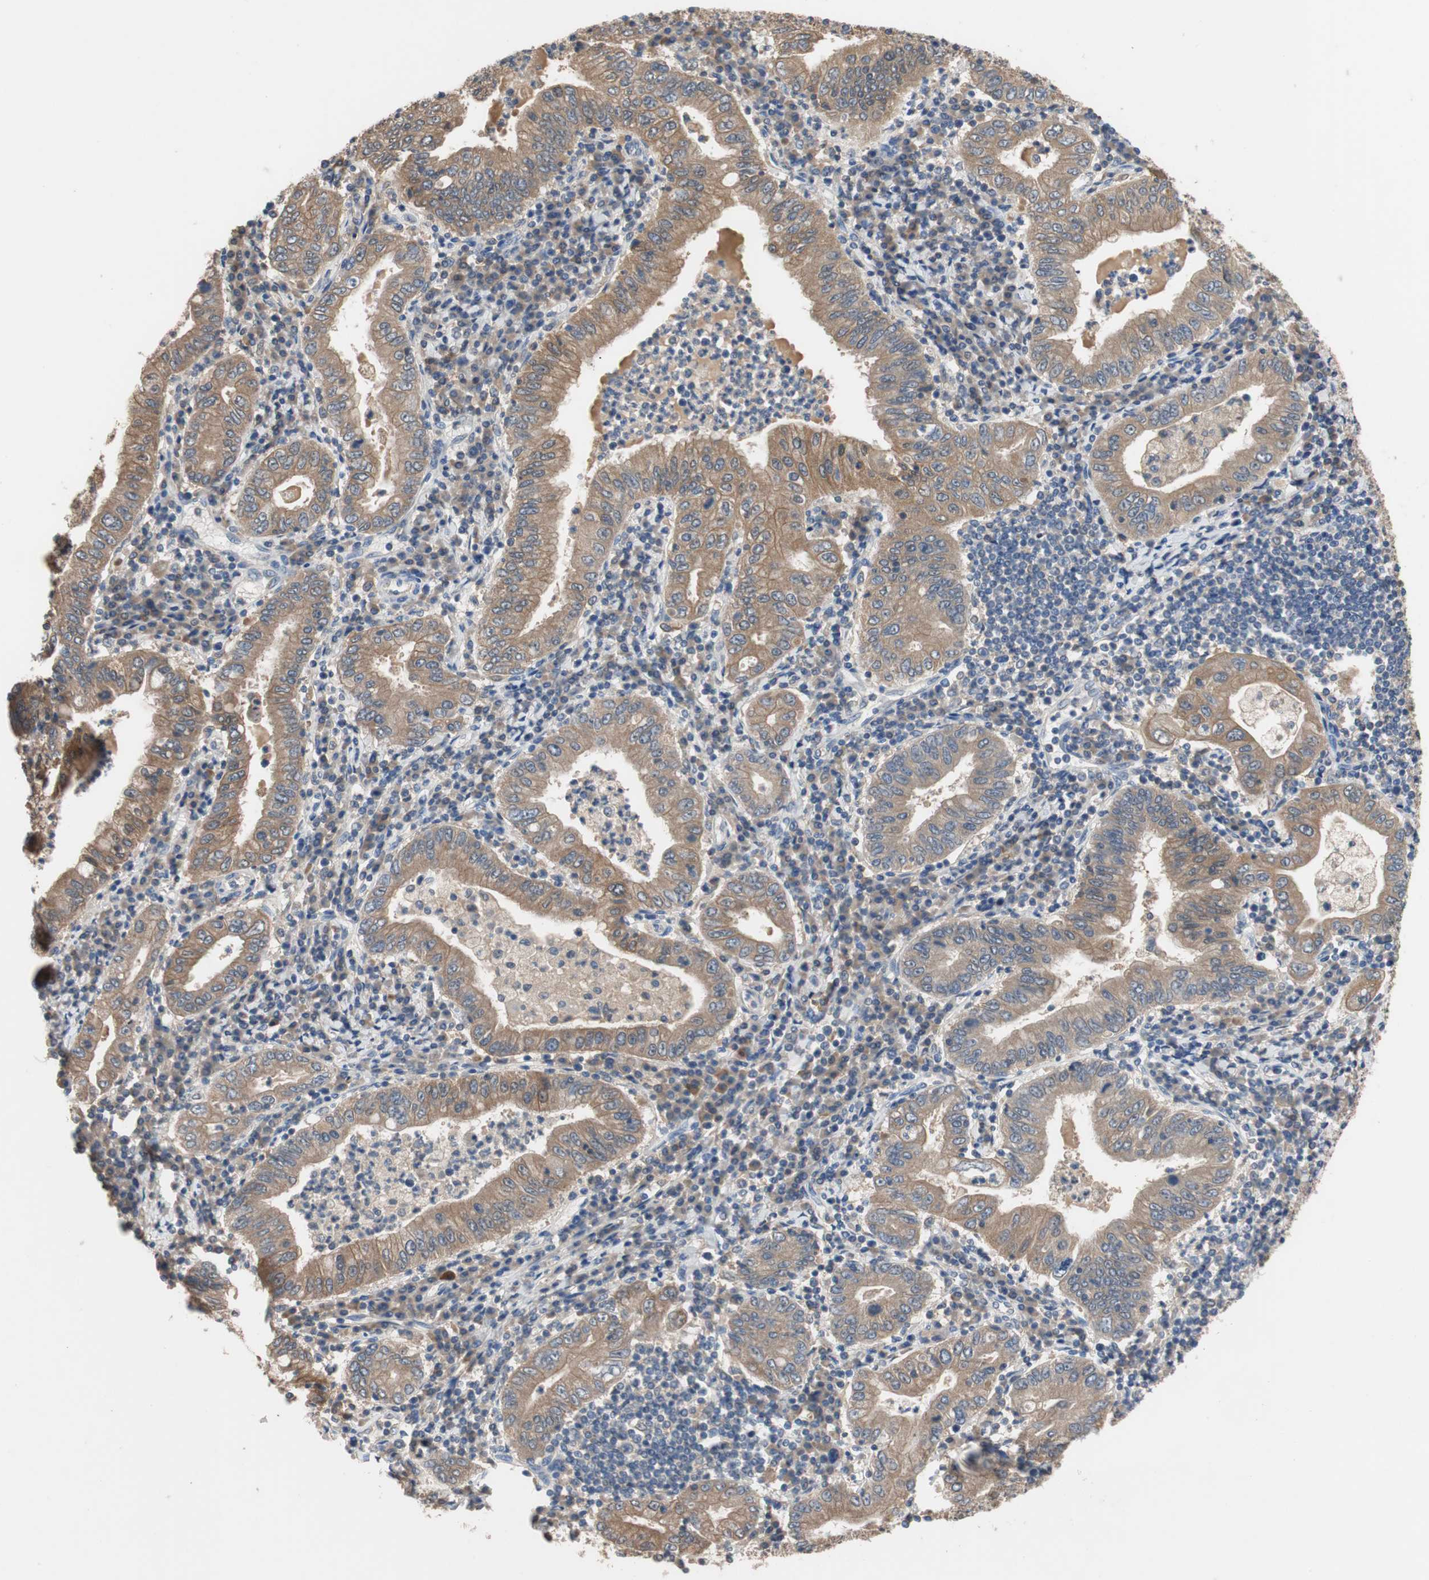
{"staining": {"intensity": "moderate", "quantity": ">75%", "location": "cytoplasmic/membranous"}, "tissue": "stomach cancer", "cell_type": "Tumor cells", "image_type": "cancer", "snomed": [{"axis": "morphology", "description": "Normal tissue, NOS"}, {"axis": "morphology", "description": "Adenocarcinoma, NOS"}, {"axis": "topography", "description": "Esophagus"}, {"axis": "topography", "description": "Stomach, upper"}, {"axis": "topography", "description": "Peripheral nerve tissue"}], "caption": "Immunohistochemistry (IHC) micrograph of human stomach cancer (adenocarcinoma) stained for a protein (brown), which shows medium levels of moderate cytoplasmic/membranous expression in about >75% of tumor cells.", "gene": "ADAP1", "patient": {"sex": "male", "age": 62}}